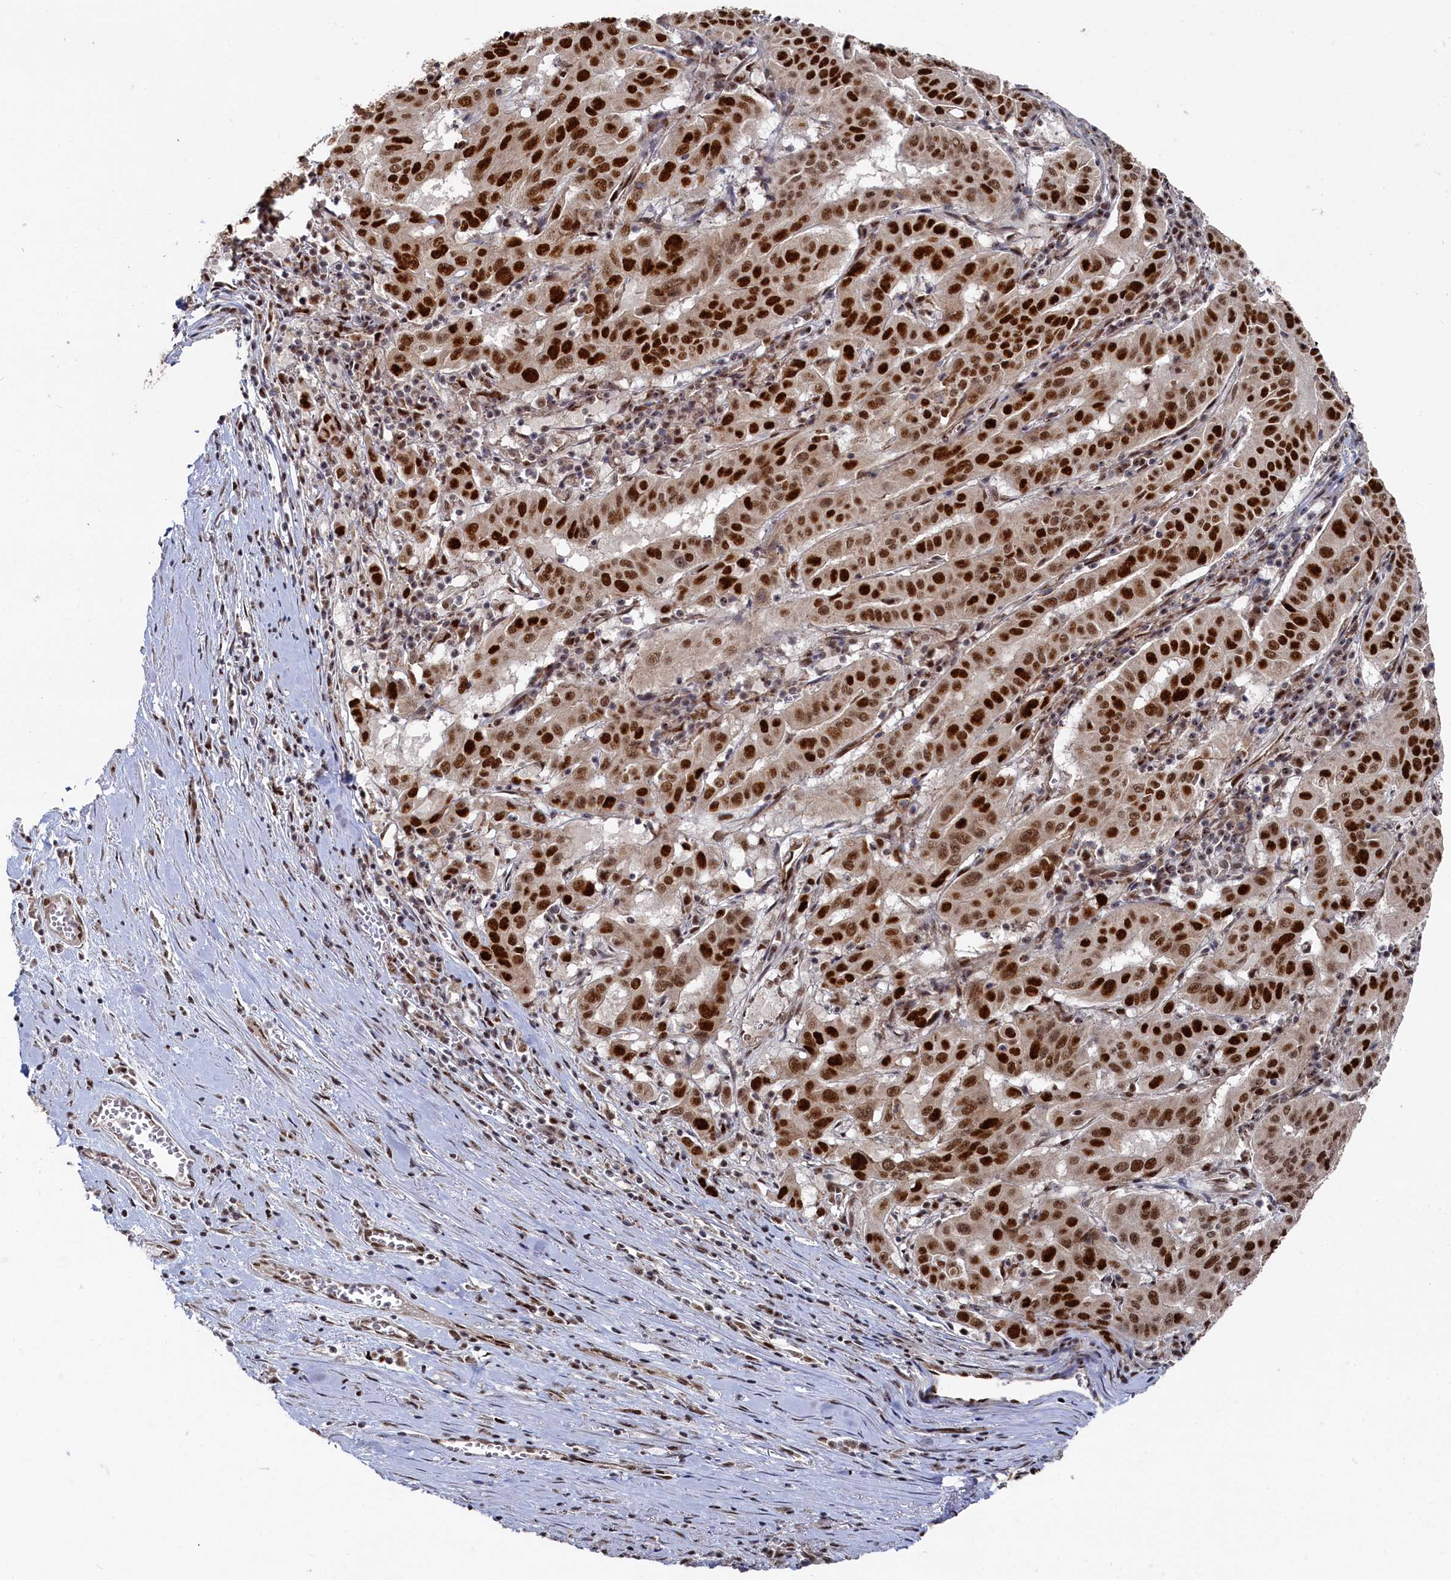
{"staining": {"intensity": "strong", "quantity": ">75%", "location": "nuclear"}, "tissue": "pancreatic cancer", "cell_type": "Tumor cells", "image_type": "cancer", "snomed": [{"axis": "morphology", "description": "Adenocarcinoma, NOS"}, {"axis": "topography", "description": "Pancreas"}], "caption": "This histopathology image exhibits immunohistochemistry (IHC) staining of pancreatic cancer, with high strong nuclear staining in approximately >75% of tumor cells.", "gene": "BUB3", "patient": {"sex": "male", "age": 63}}